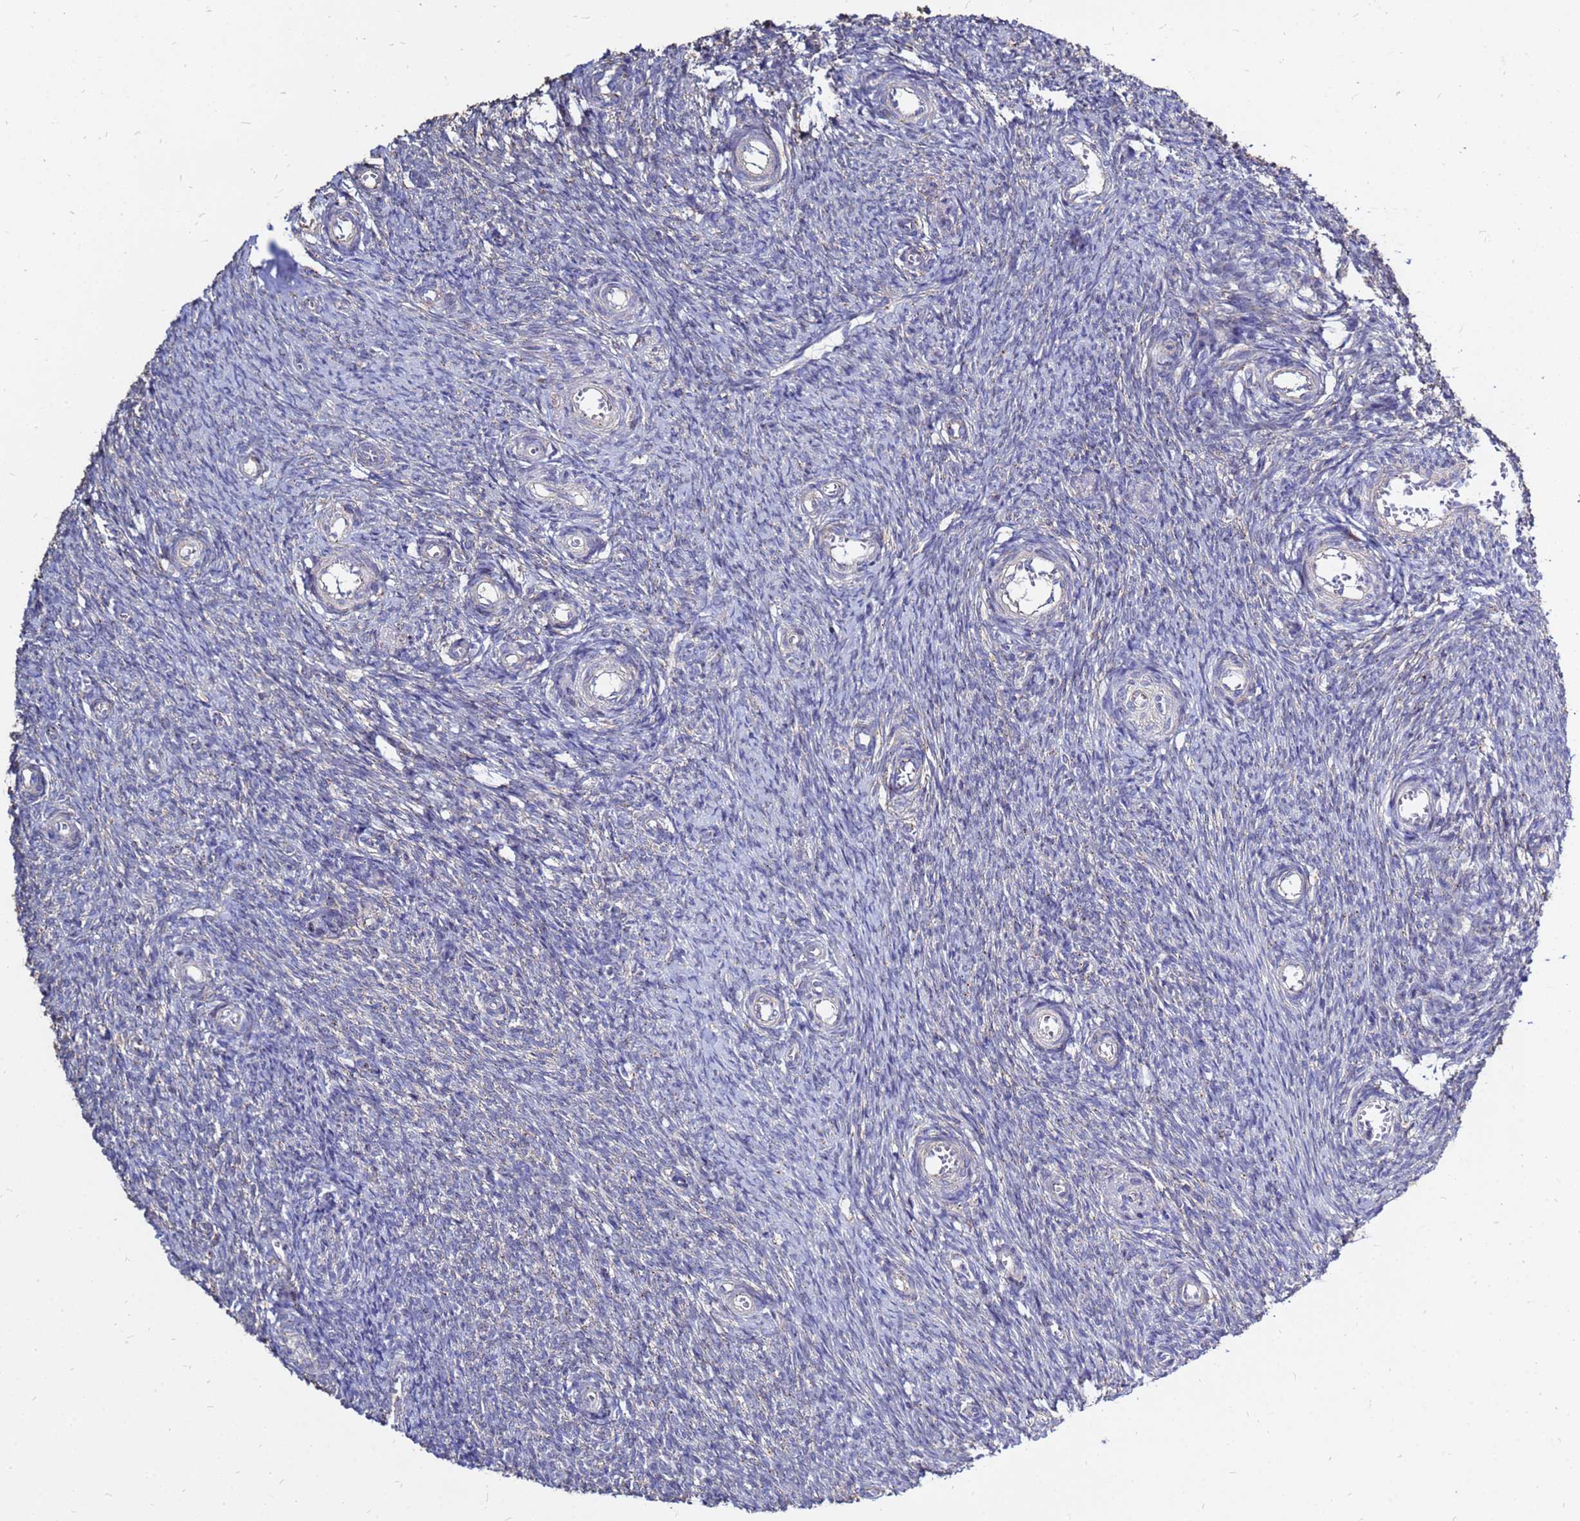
{"staining": {"intensity": "negative", "quantity": "none", "location": "none"}, "tissue": "ovary", "cell_type": "Ovarian stroma cells", "image_type": "normal", "snomed": [{"axis": "morphology", "description": "Normal tissue, NOS"}, {"axis": "topography", "description": "Ovary"}], "caption": "Immunohistochemical staining of benign ovary shows no significant expression in ovarian stroma cells.", "gene": "MOB2", "patient": {"sex": "female", "age": 44}}